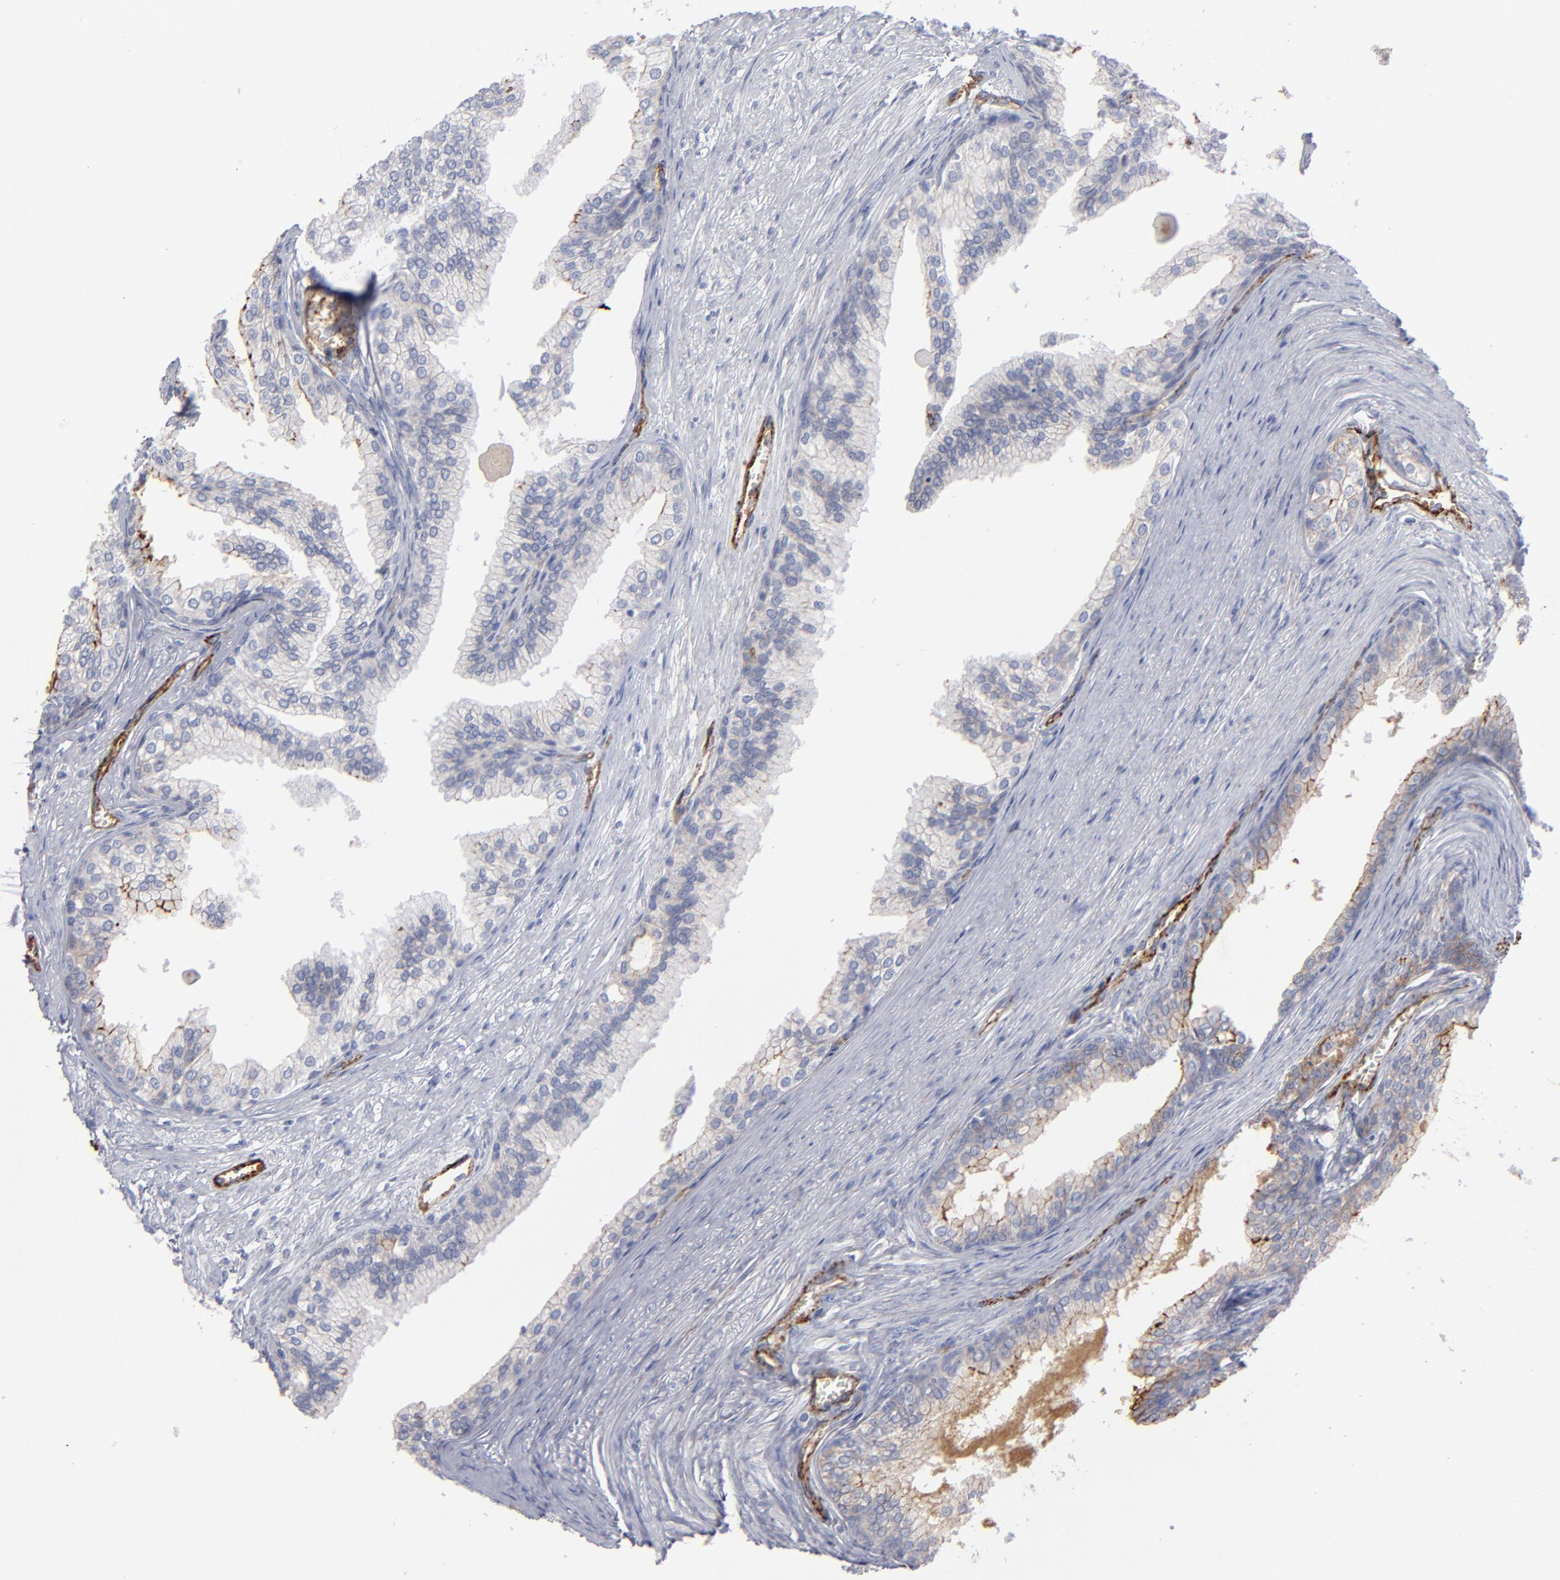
{"staining": {"intensity": "weak", "quantity": "<25%", "location": "cytoplasmic/membranous"}, "tissue": "prostate", "cell_type": "Glandular cells", "image_type": "normal", "snomed": [{"axis": "morphology", "description": "Normal tissue, NOS"}, {"axis": "topography", "description": "Prostate"}], "caption": "IHC micrograph of benign human prostate stained for a protein (brown), which reveals no positivity in glandular cells. Brightfield microscopy of IHC stained with DAB (brown) and hematoxylin (blue), captured at high magnification.", "gene": "TM4SF1", "patient": {"sex": "male", "age": 68}}